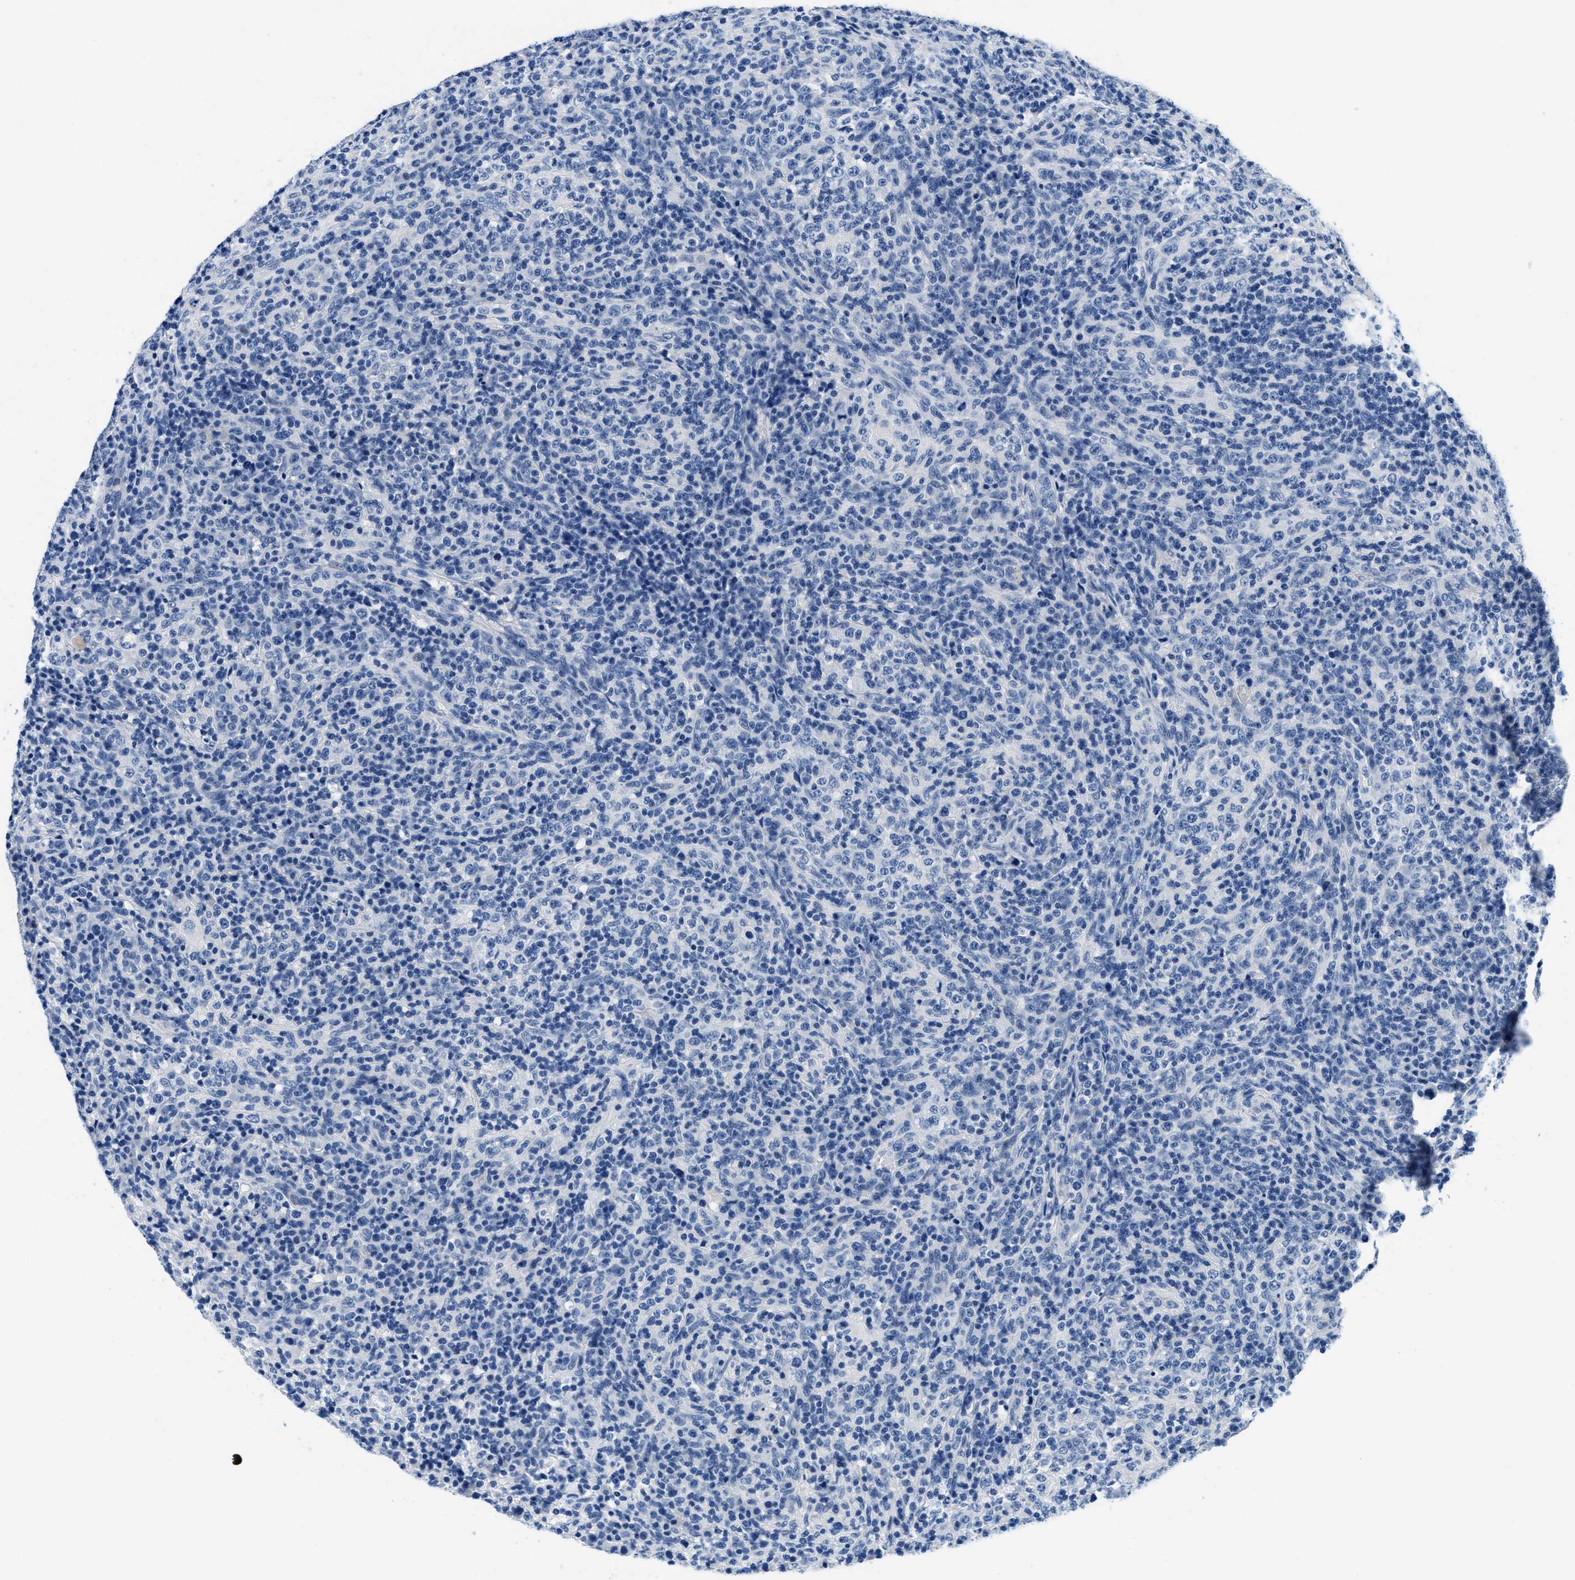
{"staining": {"intensity": "negative", "quantity": "none", "location": "none"}, "tissue": "lymphoma", "cell_type": "Tumor cells", "image_type": "cancer", "snomed": [{"axis": "morphology", "description": "Malignant lymphoma, non-Hodgkin's type, High grade"}, {"axis": "topography", "description": "Lymph node"}], "caption": "The immunohistochemistry histopathology image has no significant expression in tumor cells of malignant lymphoma, non-Hodgkin's type (high-grade) tissue.", "gene": "GSTM3", "patient": {"sex": "female", "age": 76}}